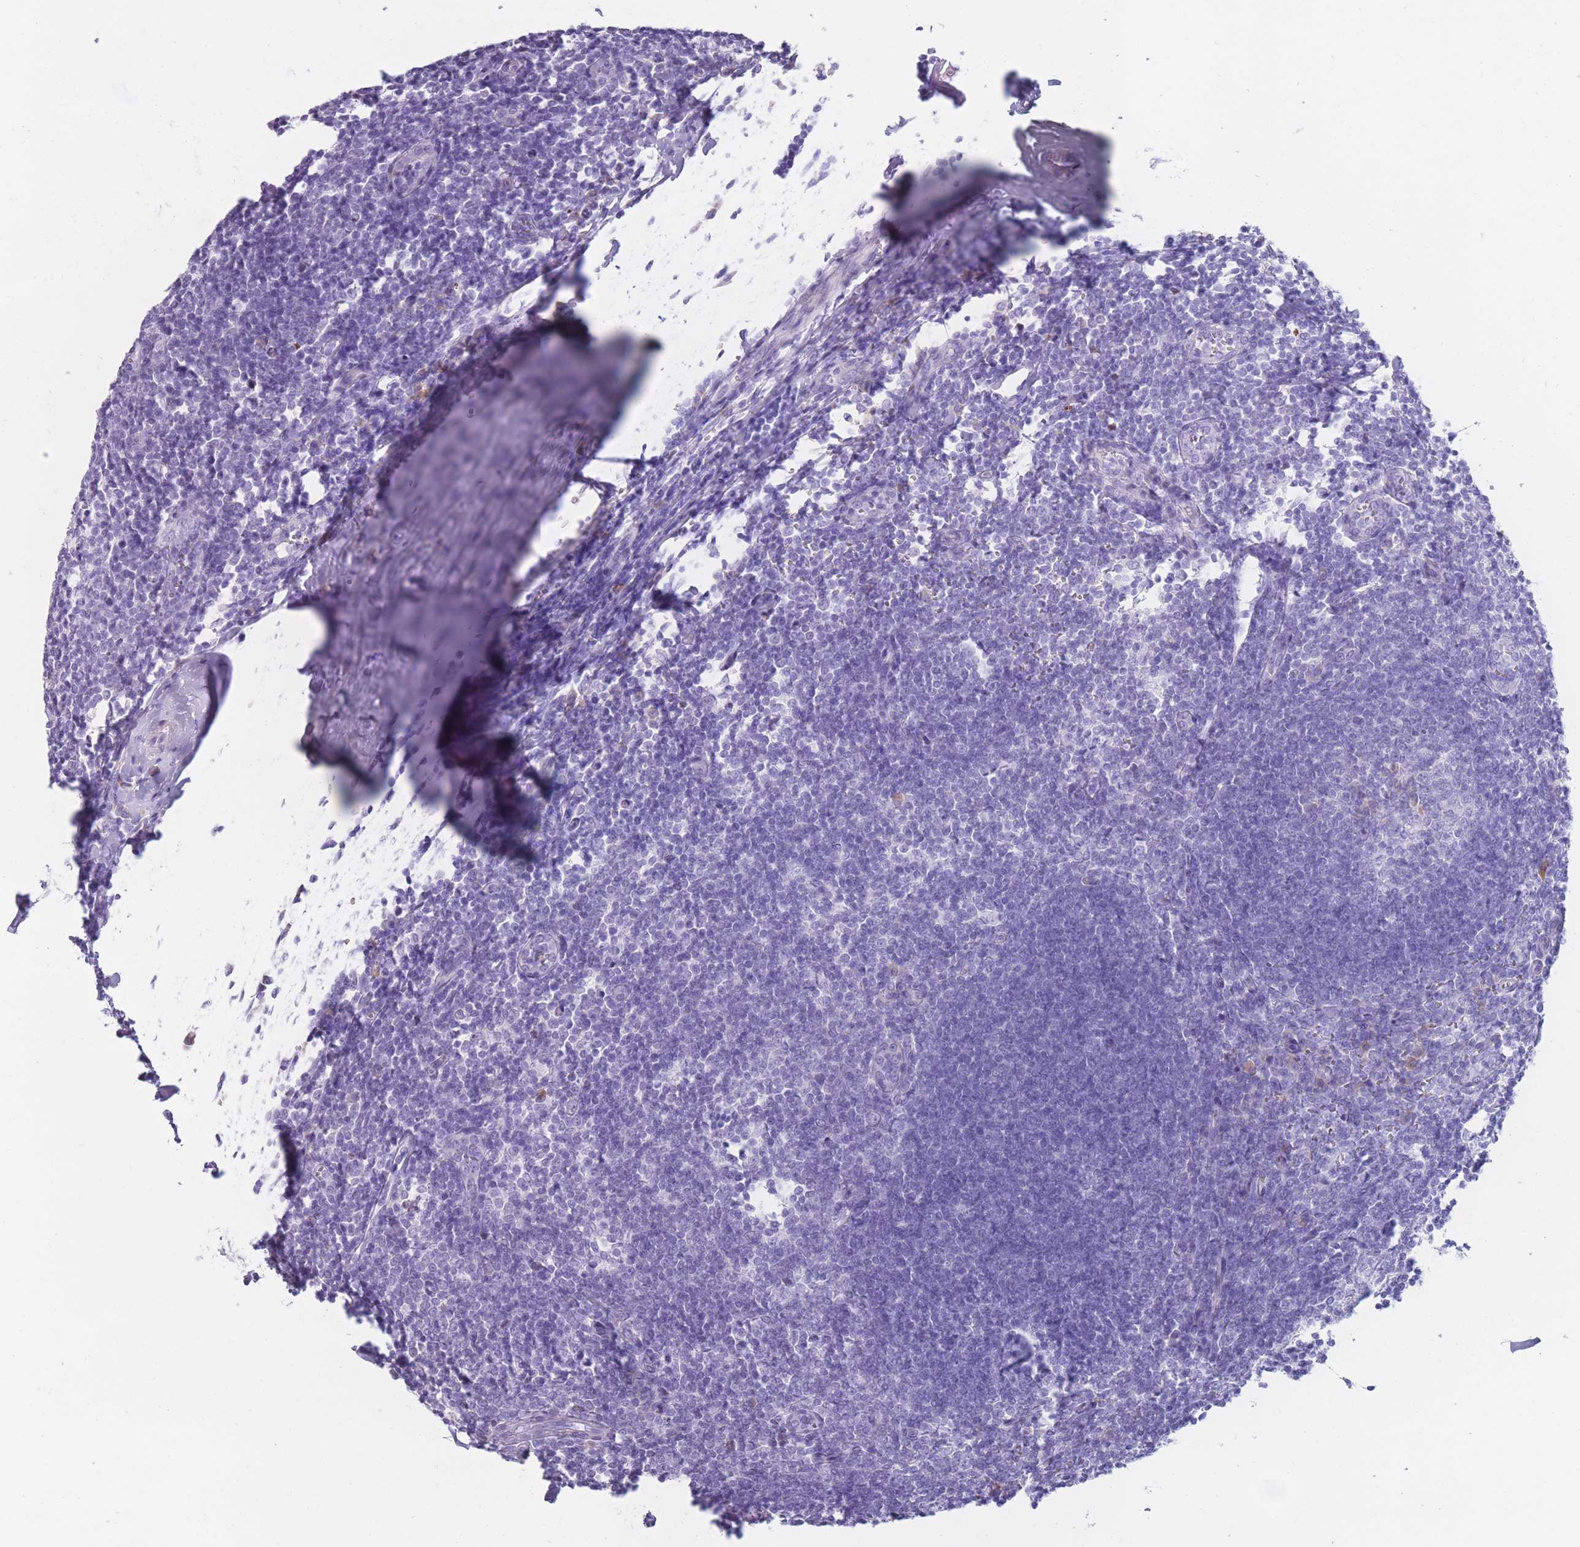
{"staining": {"intensity": "negative", "quantity": "none", "location": "none"}, "tissue": "tonsil", "cell_type": "Germinal center cells", "image_type": "normal", "snomed": [{"axis": "morphology", "description": "Normal tissue, NOS"}, {"axis": "topography", "description": "Tonsil"}], "caption": "Histopathology image shows no significant protein positivity in germinal center cells of benign tonsil. Brightfield microscopy of immunohistochemistry (IHC) stained with DAB (3,3'-diaminobenzidine) (brown) and hematoxylin (blue), captured at high magnification.", "gene": "COL27A1", "patient": {"sex": "male", "age": 27}}